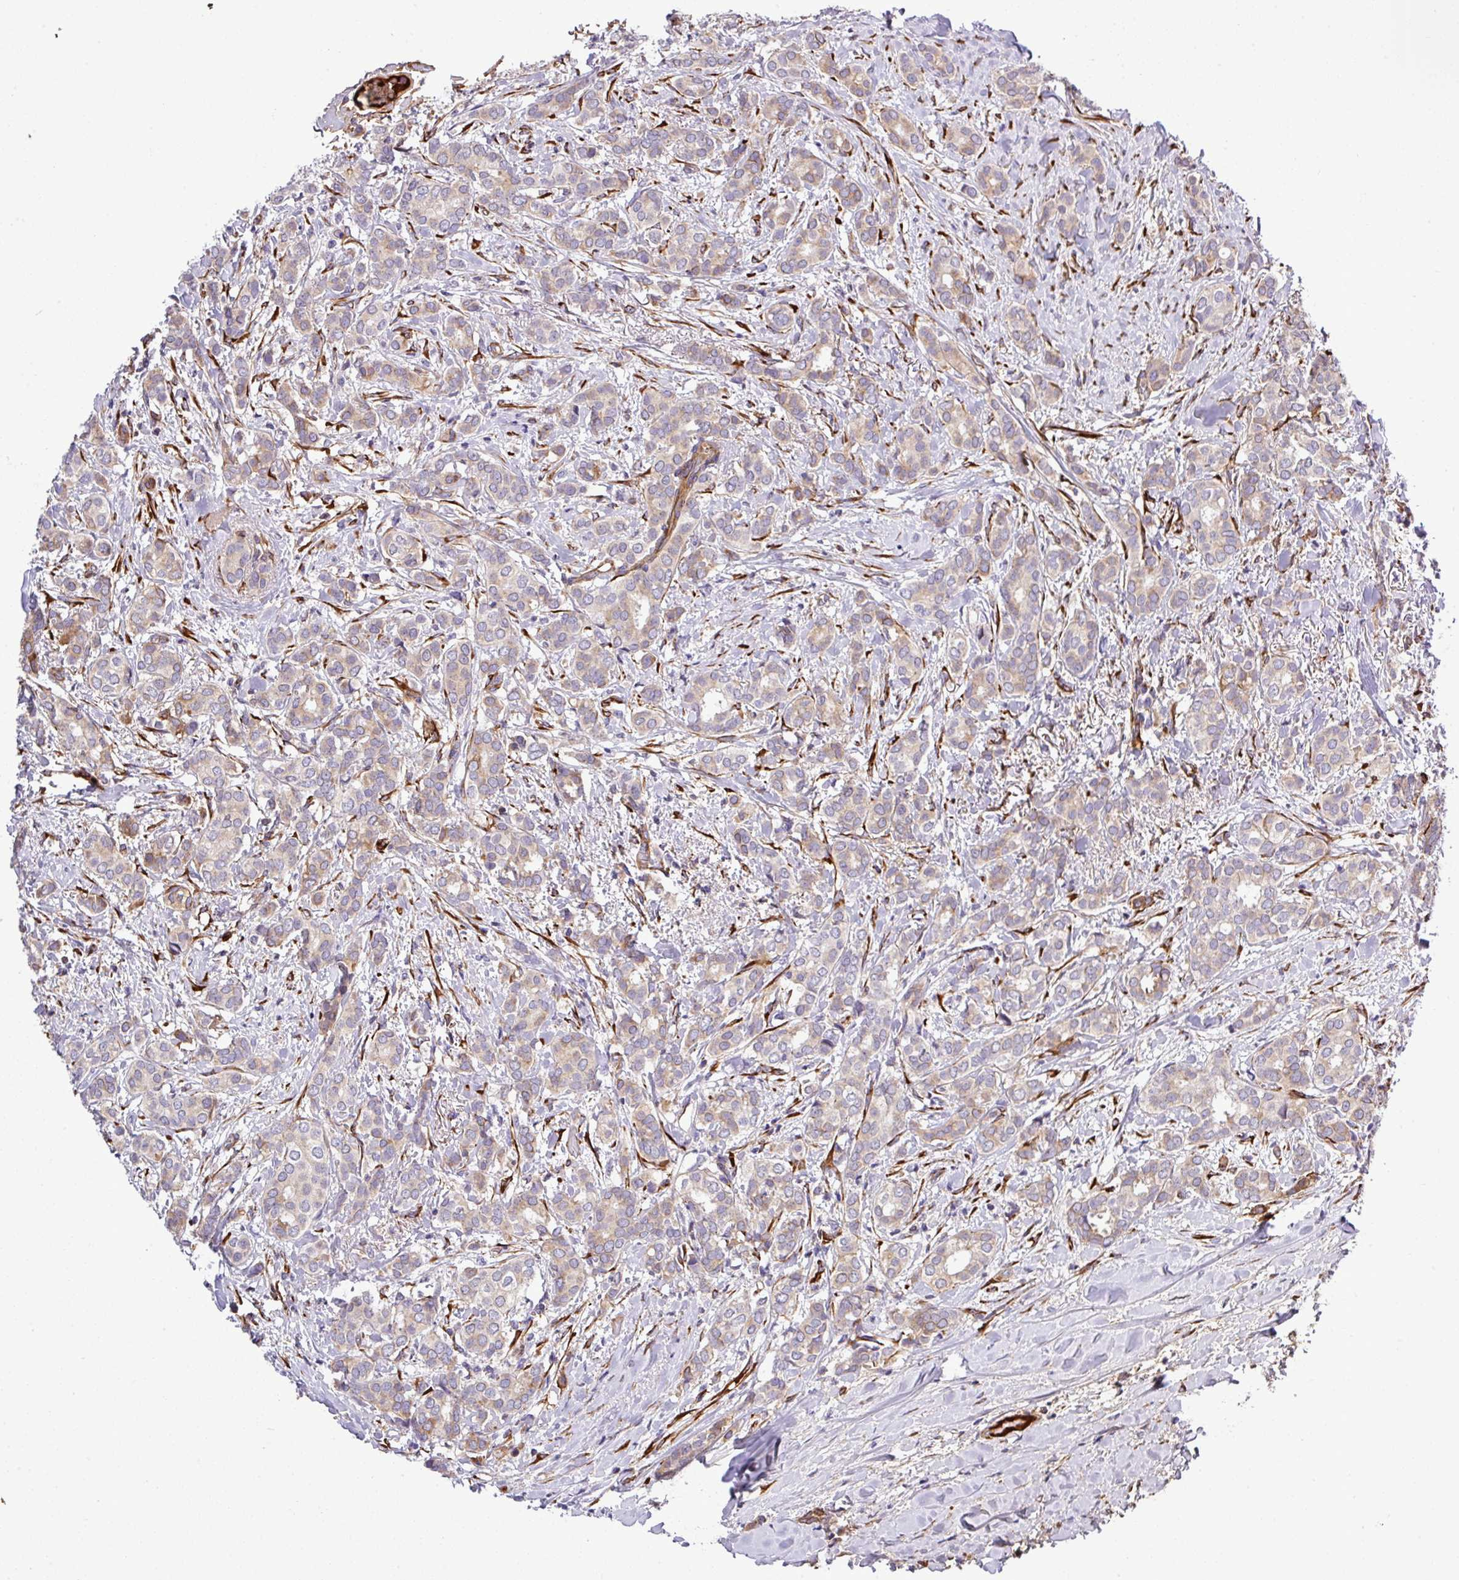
{"staining": {"intensity": "weak", "quantity": ">75%", "location": "cytoplasmic/membranous"}, "tissue": "breast cancer", "cell_type": "Tumor cells", "image_type": "cancer", "snomed": [{"axis": "morphology", "description": "Duct carcinoma"}, {"axis": "topography", "description": "Breast"}], "caption": "Breast cancer was stained to show a protein in brown. There is low levels of weak cytoplasmic/membranous staining in approximately >75% of tumor cells. The protein of interest is shown in brown color, while the nuclei are stained blue.", "gene": "CWH43", "patient": {"sex": "female", "age": 73}}